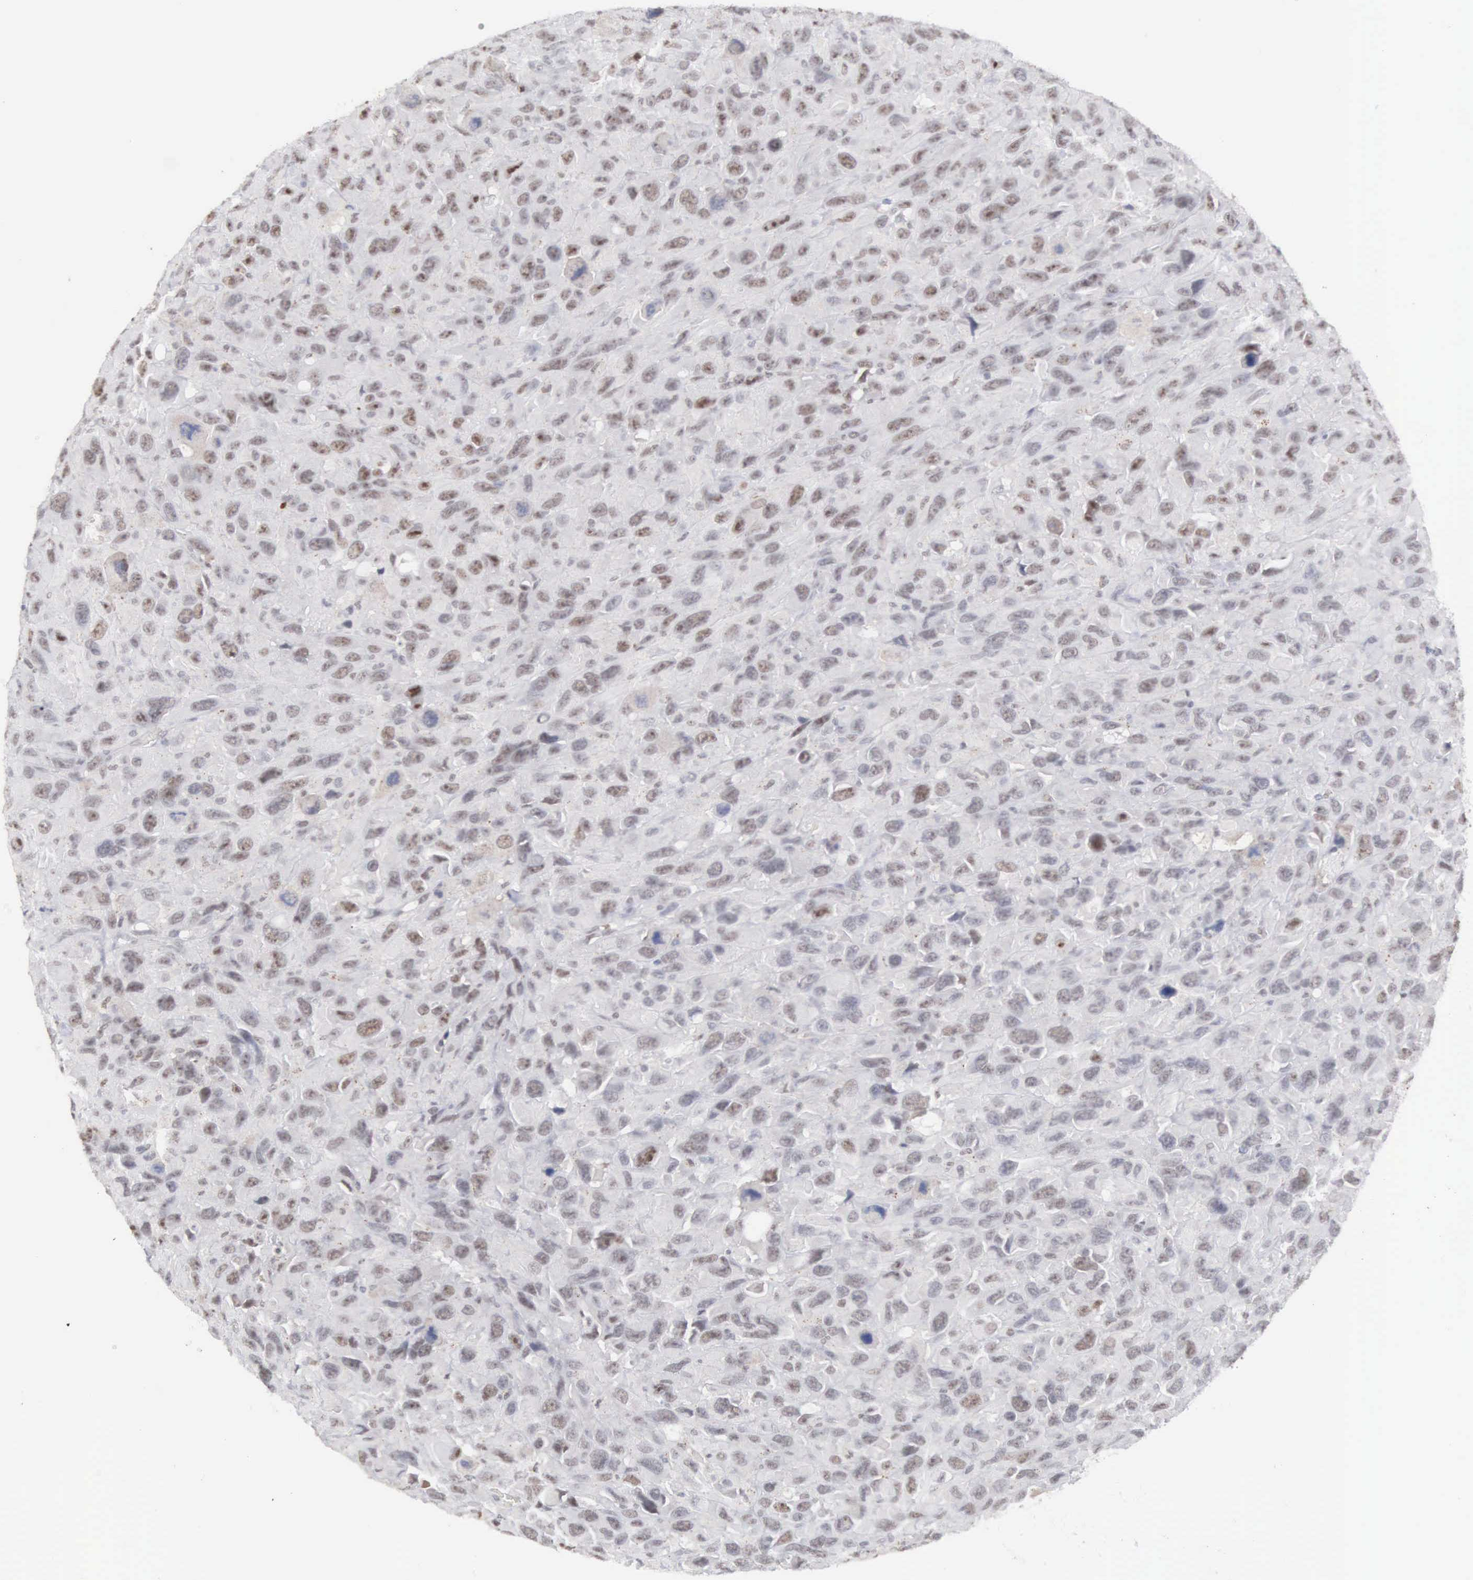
{"staining": {"intensity": "moderate", "quantity": "25%-75%", "location": "nuclear"}, "tissue": "renal cancer", "cell_type": "Tumor cells", "image_type": "cancer", "snomed": [{"axis": "morphology", "description": "Adenocarcinoma, NOS"}, {"axis": "topography", "description": "Kidney"}], "caption": "This micrograph demonstrates renal adenocarcinoma stained with immunohistochemistry (IHC) to label a protein in brown. The nuclear of tumor cells show moderate positivity for the protein. Nuclei are counter-stained blue.", "gene": "MNAT1", "patient": {"sex": "male", "age": 79}}